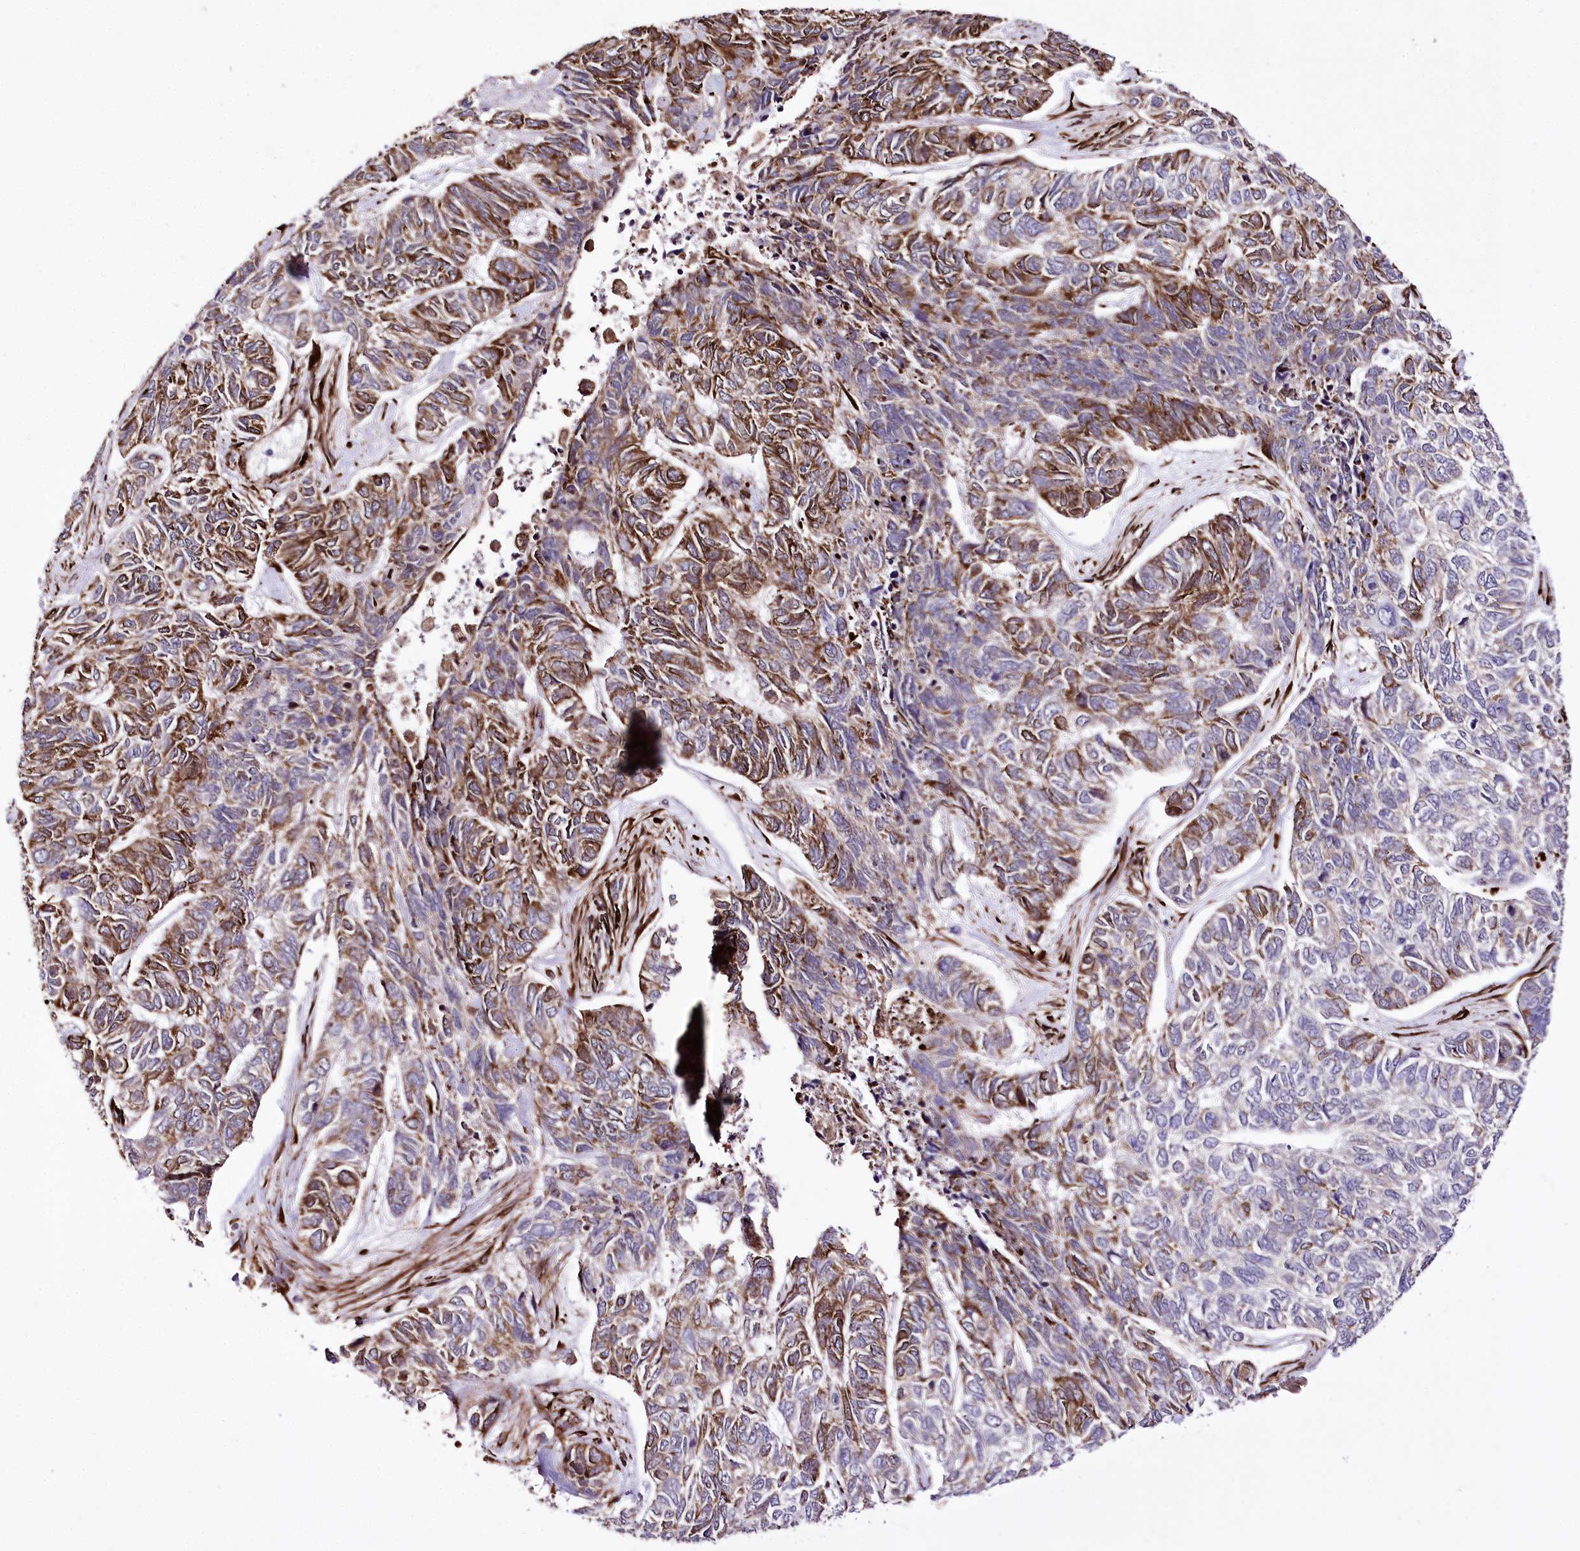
{"staining": {"intensity": "moderate", "quantity": "25%-75%", "location": "cytoplasmic/membranous"}, "tissue": "skin cancer", "cell_type": "Tumor cells", "image_type": "cancer", "snomed": [{"axis": "morphology", "description": "Basal cell carcinoma"}, {"axis": "topography", "description": "Skin"}], "caption": "A micrograph showing moderate cytoplasmic/membranous expression in about 25%-75% of tumor cells in skin cancer, as visualized by brown immunohistochemical staining.", "gene": "WWC1", "patient": {"sex": "female", "age": 65}}